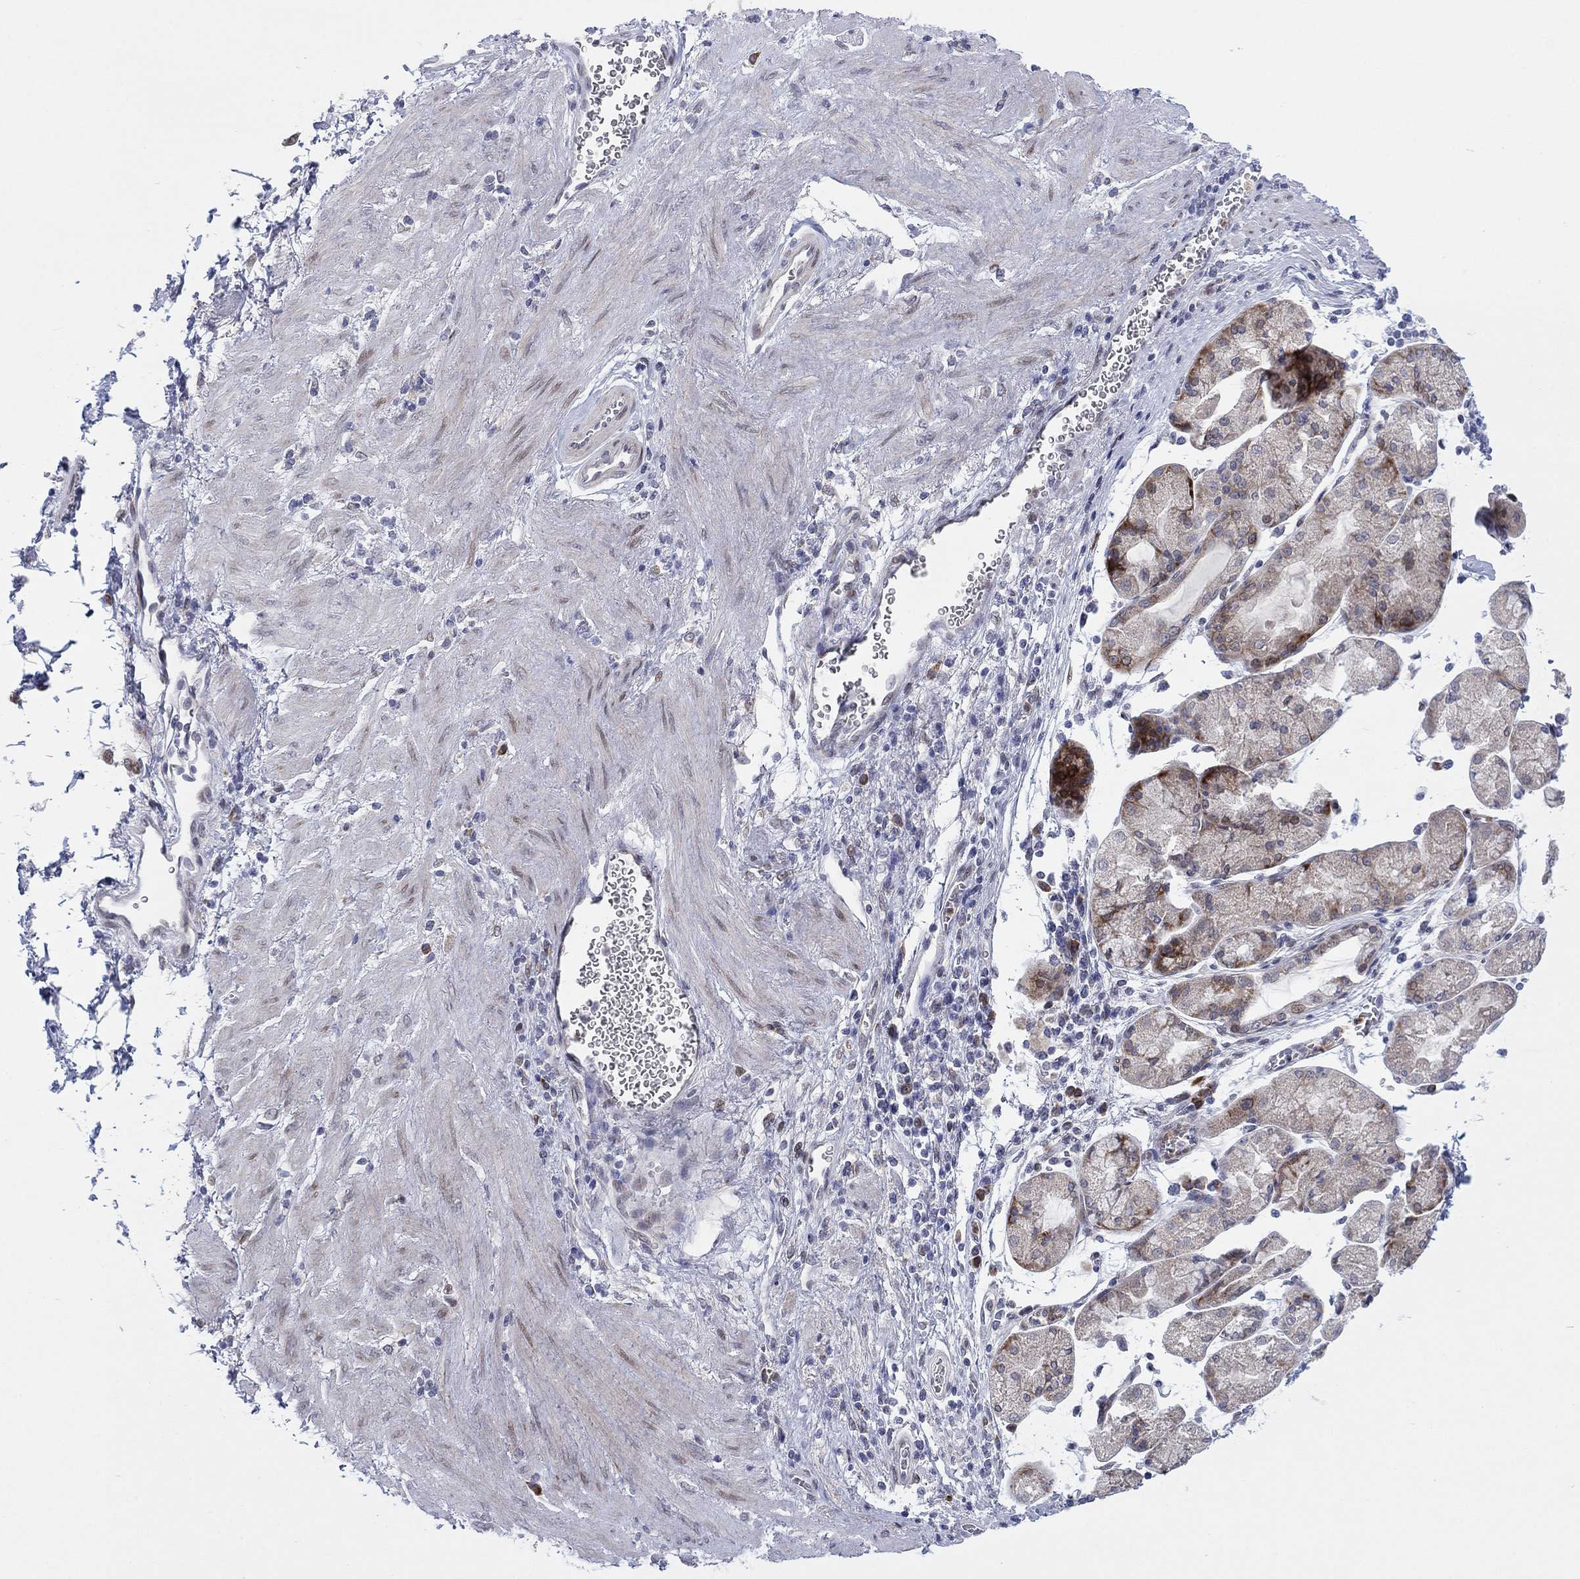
{"staining": {"intensity": "moderate", "quantity": "<25%", "location": "cytoplasmic/membranous"}, "tissue": "stomach cancer", "cell_type": "Tumor cells", "image_type": "cancer", "snomed": [{"axis": "morphology", "description": "Adenocarcinoma, NOS"}, {"axis": "topography", "description": "Stomach"}], "caption": "Immunohistochemical staining of stomach adenocarcinoma displays moderate cytoplasmic/membranous protein positivity in approximately <25% of tumor cells.", "gene": "TTC21B", "patient": {"sex": "female", "age": 57}}